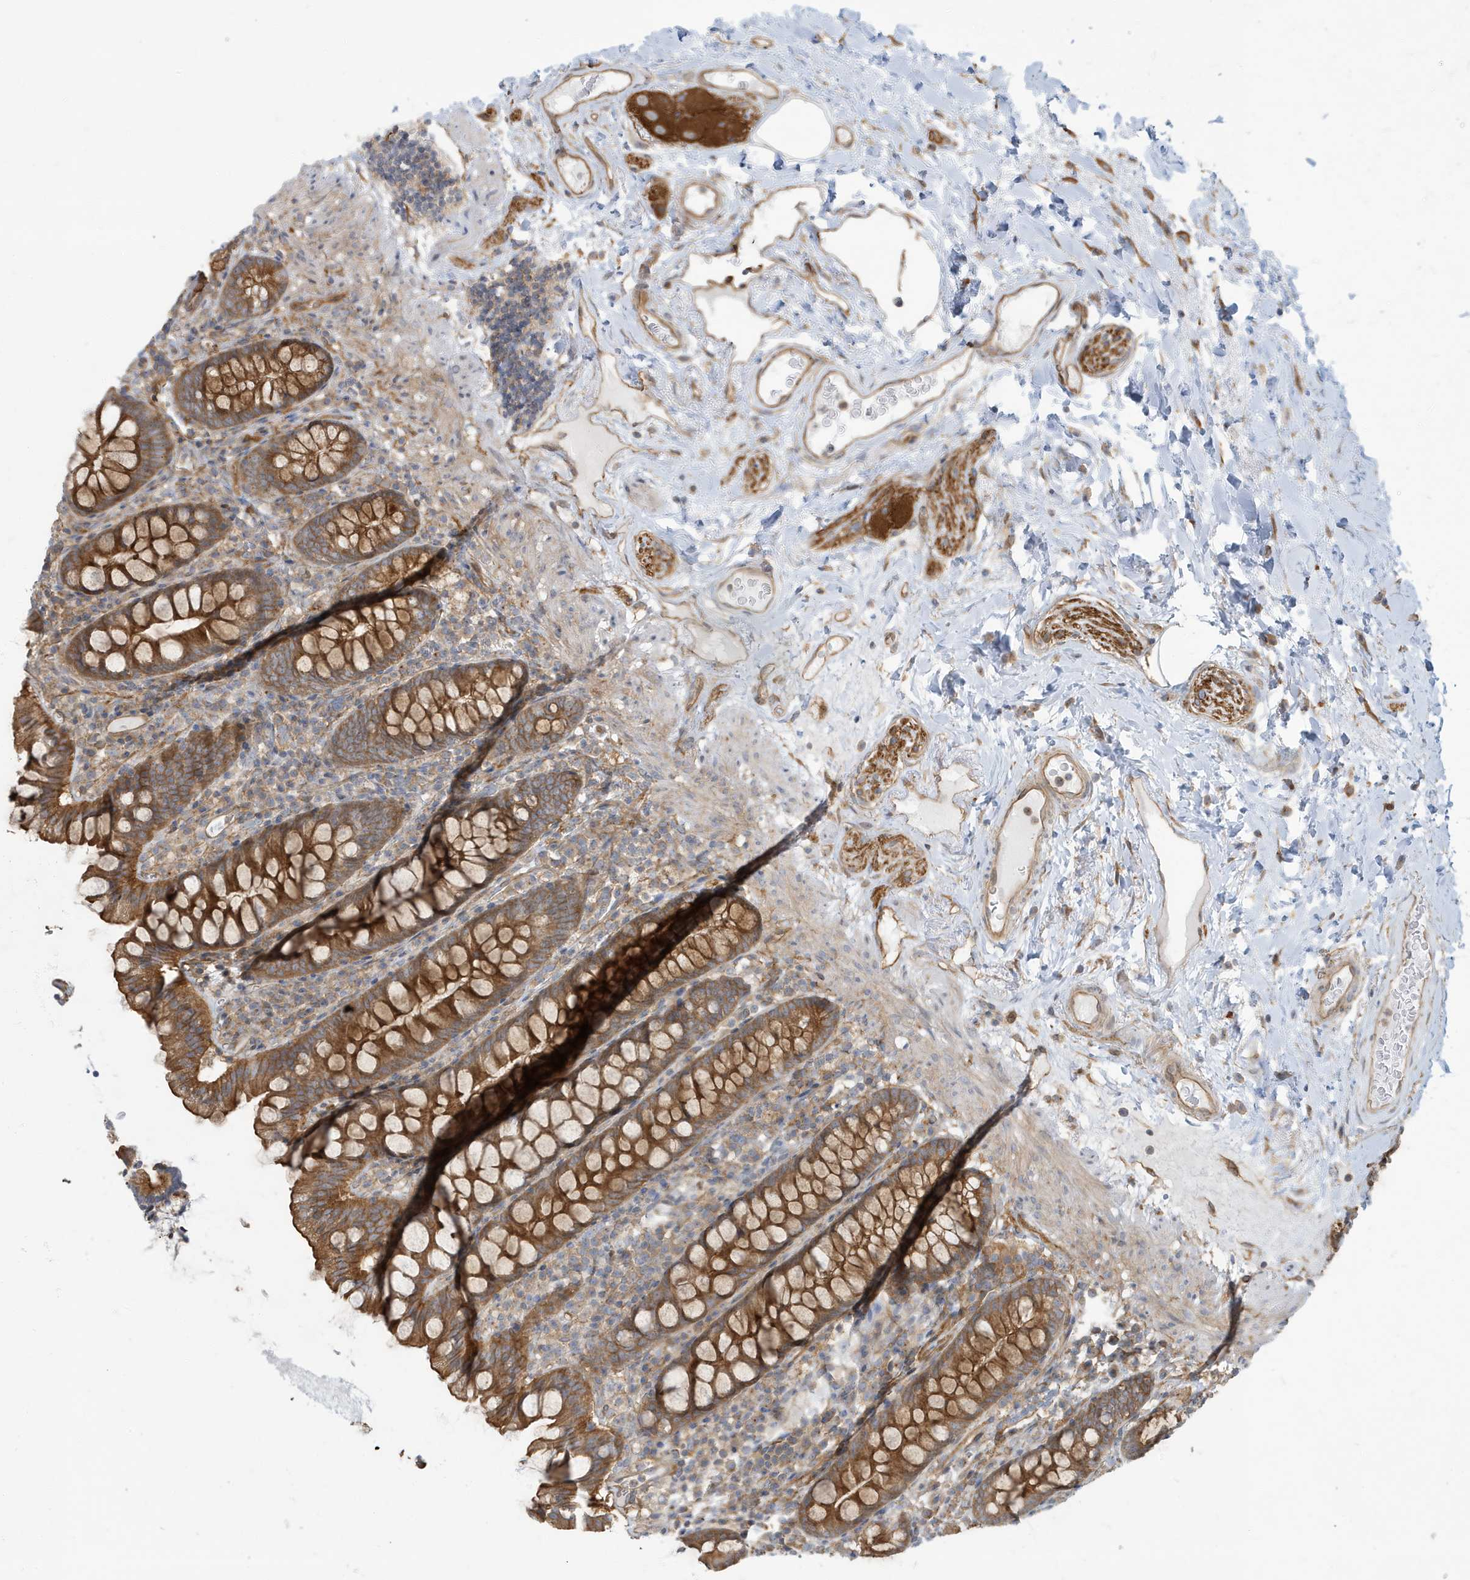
{"staining": {"intensity": "moderate", "quantity": ">75%", "location": "cytoplasmic/membranous"}, "tissue": "colon", "cell_type": "Endothelial cells", "image_type": "normal", "snomed": [{"axis": "morphology", "description": "Normal tissue, NOS"}, {"axis": "topography", "description": "Colon"}], "caption": "Immunohistochemical staining of benign human colon reveals moderate cytoplasmic/membranous protein positivity in approximately >75% of endothelial cells. Ihc stains the protein of interest in brown and the nuclei are stained blue.", "gene": "ATP23", "patient": {"sex": "female", "age": 79}}